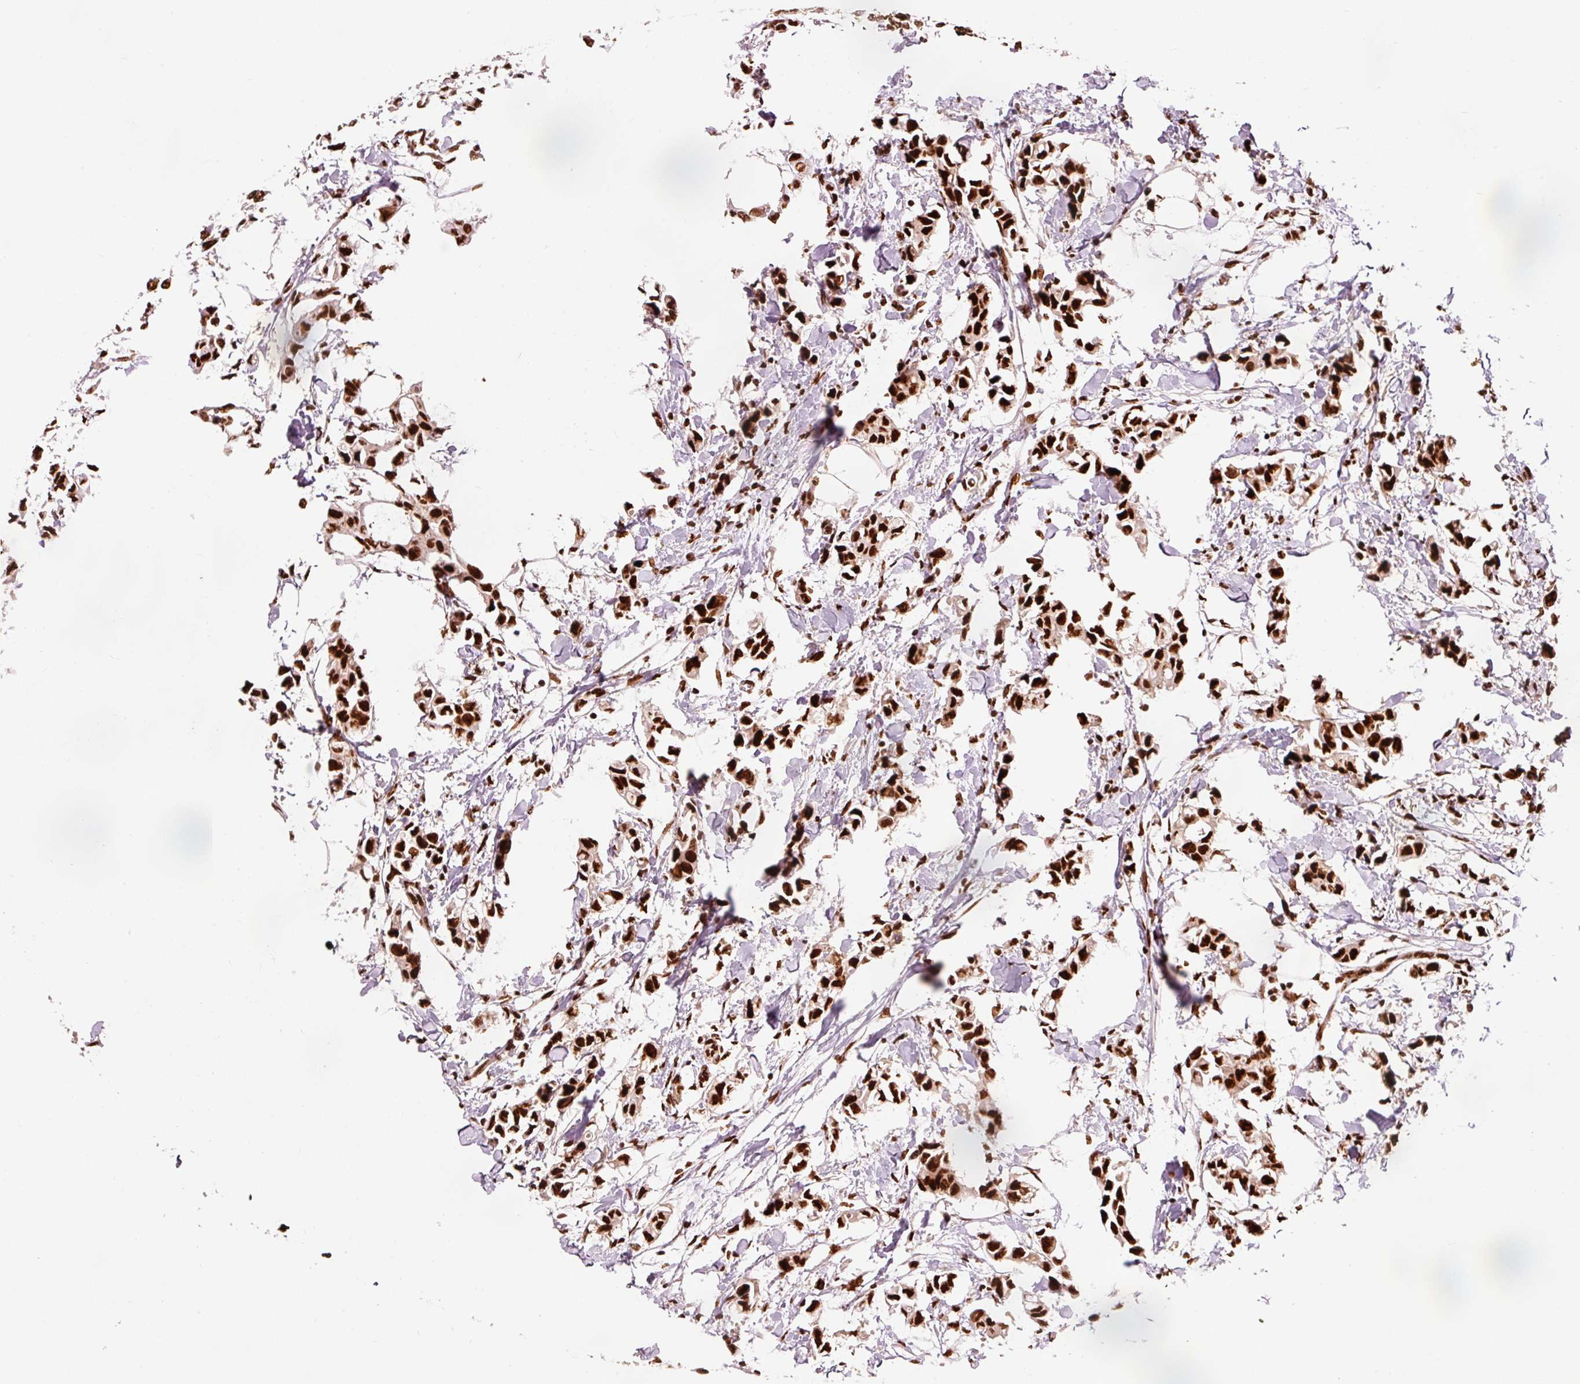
{"staining": {"intensity": "strong", "quantity": ">75%", "location": "nuclear"}, "tissue": "breast cancer", "cell_type": "Tumor cells", "image_type": "cancer", "snomed": [{"axis": "morphology", "description": "Duct carcinoma"}, {"axis": "topography", "description": "Breast"}], "caption": "Protein staining by immunohistochemistry (IHC) exhibits strong nuclear expression in approximately >75% of tumor cells in breast cancer.", "gene": "ZBTB44", "patient": {"sex": "female", "age": 41}}